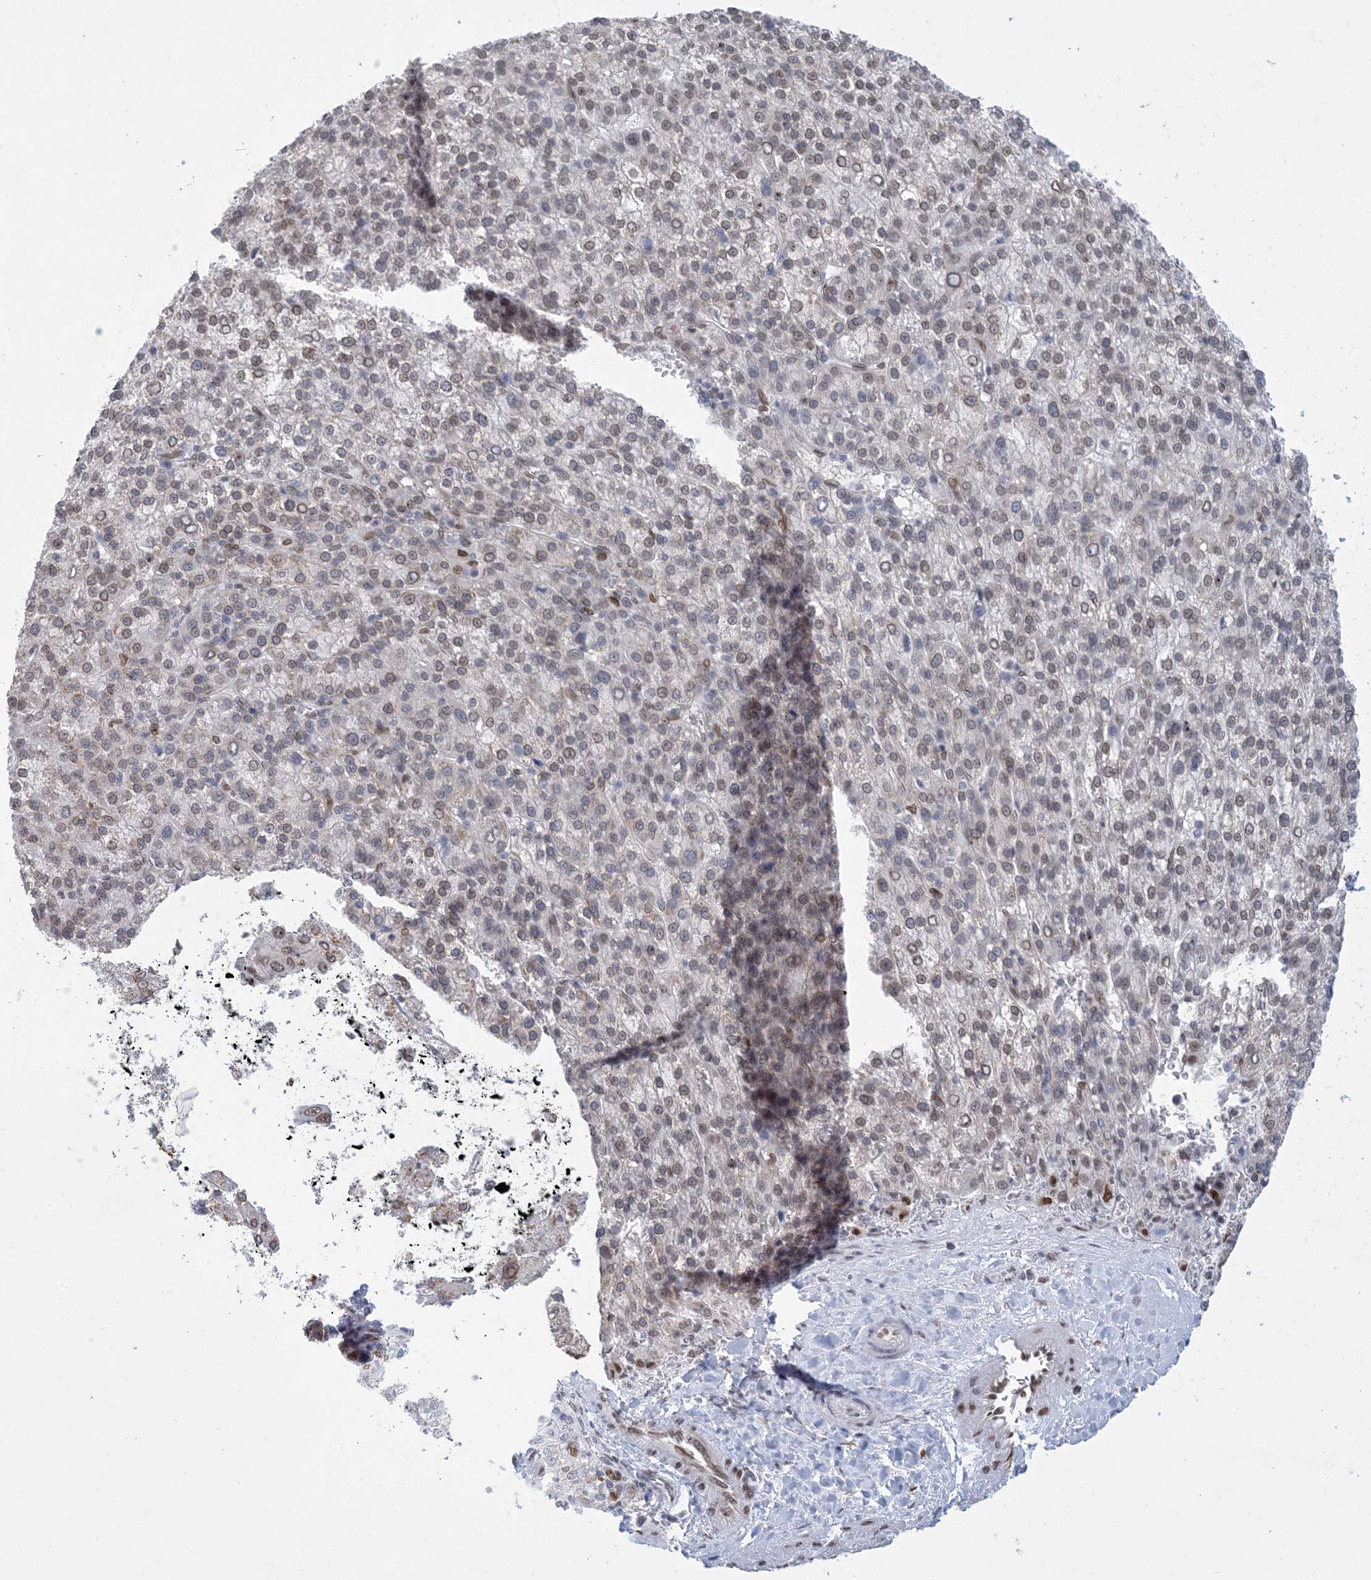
{"staining": {"intensity": "weak", "quantity": "25%-75%", "location": "nuclear"}, "tissue": "liver cancer", "cell_type": "Tumor cells", "image_type": "cancer", "snomed": [{"axis": "morphology", "description": "Carcinoma, Hepatocellular, NOS"}, {"axis": "topography", "description": "Liver"}], "caption": "This is a micrograph of immunohistochemistry (IHC) staining of liver cancer, which shows weak expression in the nuclear of tumor cells.", "gene": "PCYT1A", "patient": {"sex": "female", "age": 58}}